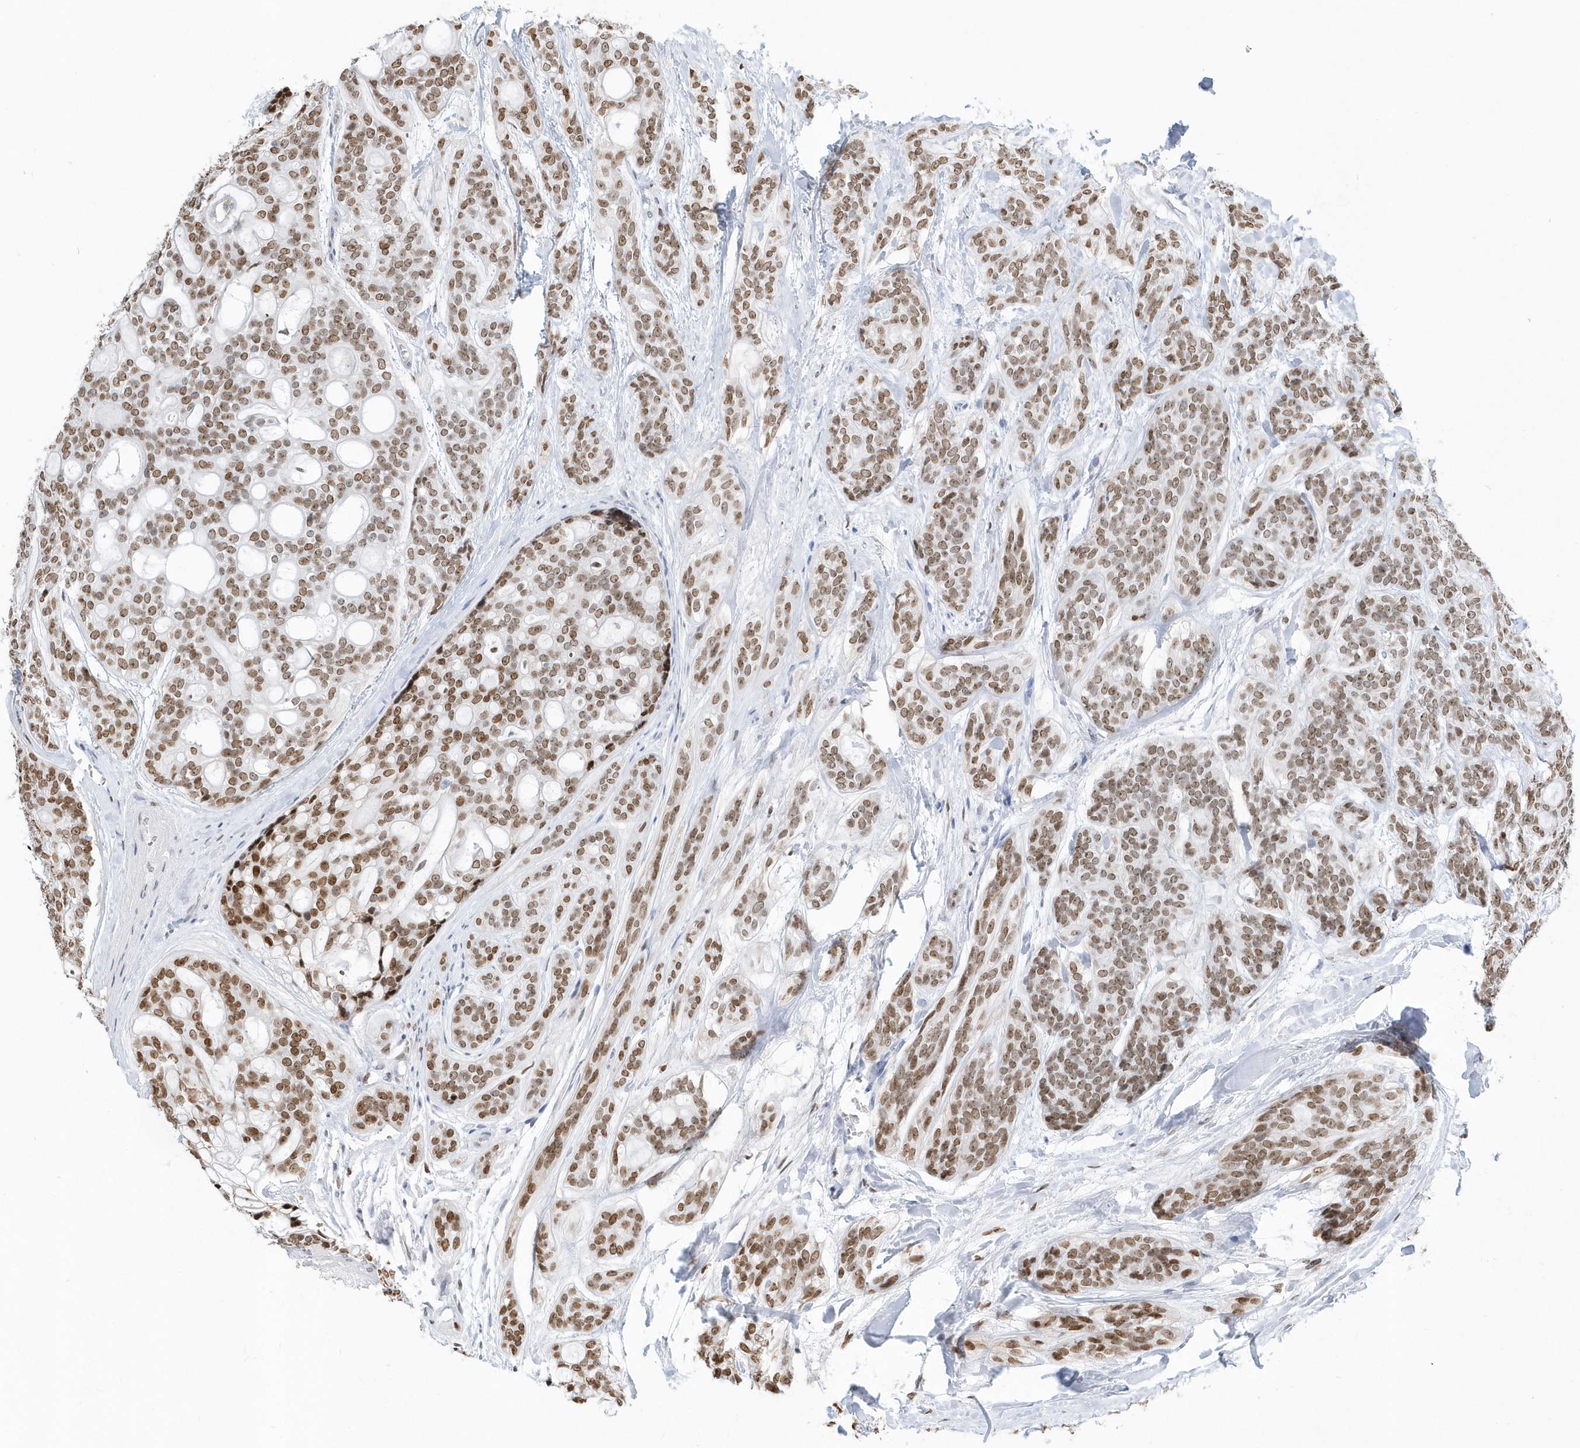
{"staining": {"intensity": "moderate", "quantity": ">75%", "location": "nuclear"}, "tissue": "head and neck cancer", "cell_type": "Tumor cells", "image_type": "cancer", "snomed": [{"axis": "morphology", "description": "Adenocarcinoma, NOS"}, {"axis": "topography", "description": "Head-Neck"}], "caption": "Head and neck adenocarcinoma tissue displays moderate nuclear positivity in approximately >75% of tumor cells Ihc stains the protein of interest in brown and the nuclei are stained blue.", "gene": "MACROH2A2", "patient": {"sex": "male", "age": 66}}